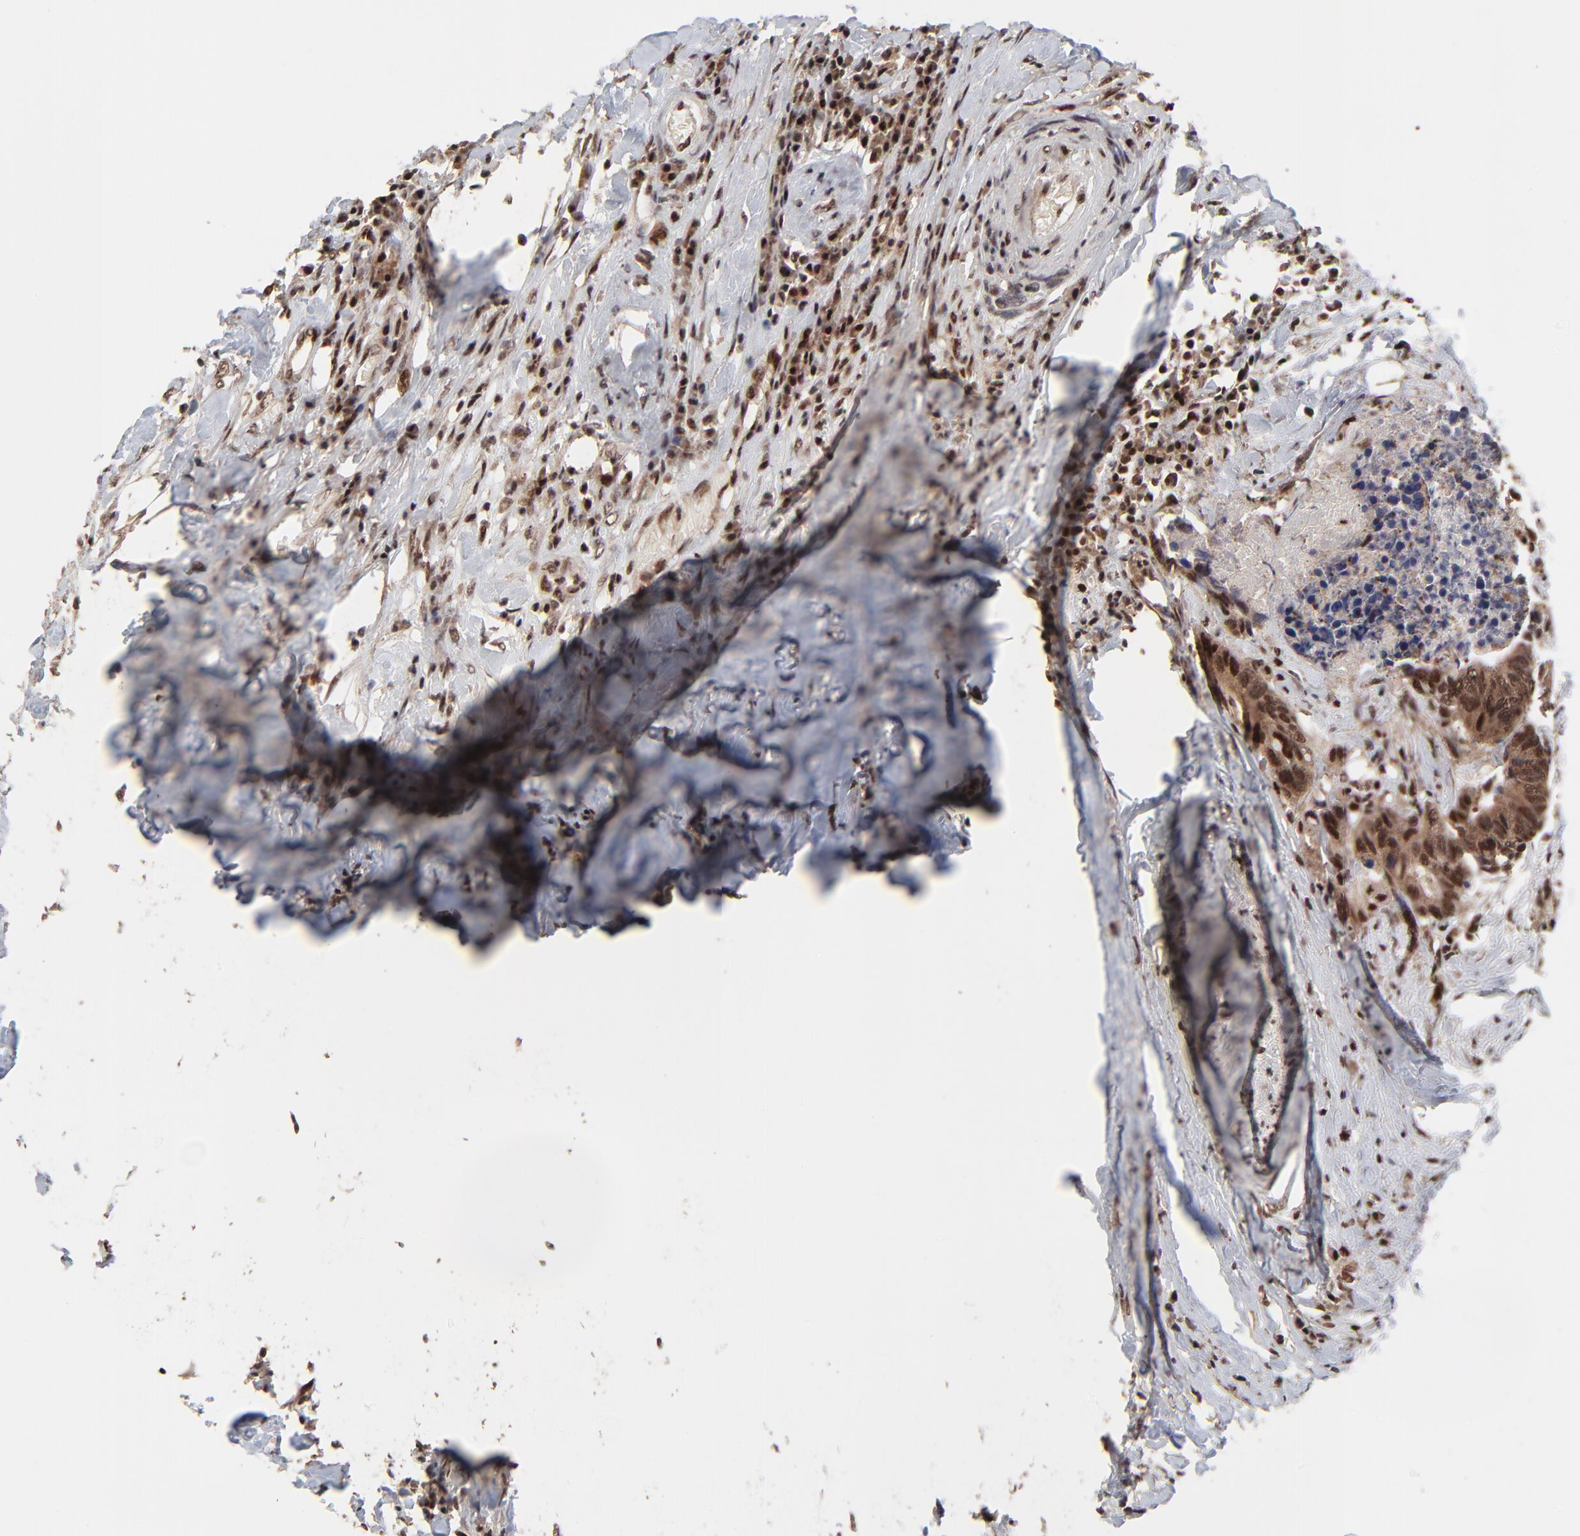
{"staining": {"intensity": "moderate", "quantity": ">75%", "location": "cytoplasmic/membranous,nuclear"}, "tissue": "colorectal cancer", "cell_type": "Tumor cells", "image_type": "cancer", "snomed": [{"axis": "morphology", "description": "Adenocarcinoma, NOS"}, {"axis": "topography", "description": "Rectum"}], "caption": "A brown stain labels moderate cytoplasmic/membranous and nuclear positivity of a protein in adenocarcinoma (colorectal) tumor cells.", "gene": "RBM22", "patient": {"sex": "male", "age": 55}}